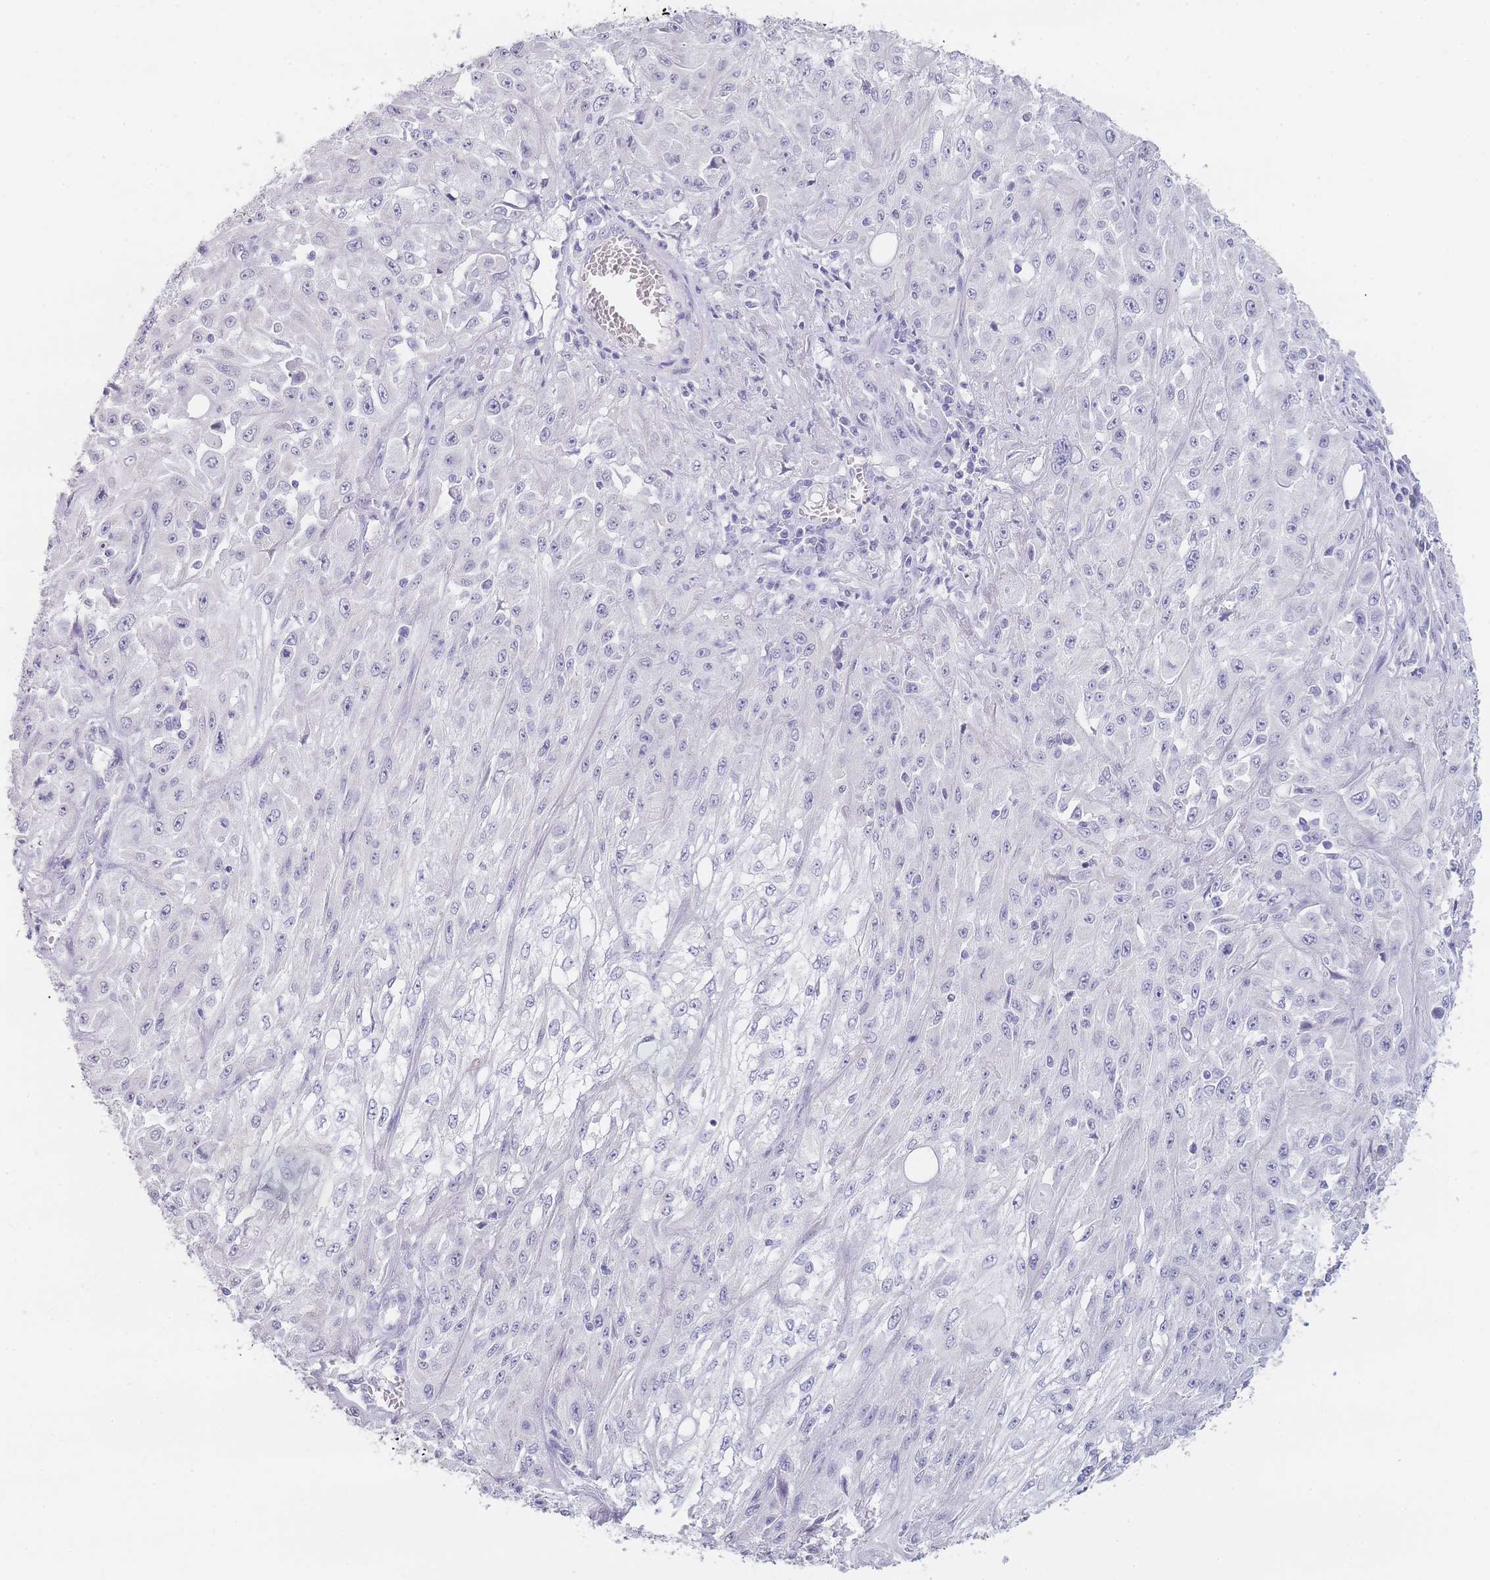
{"staining": {"intensity": "negative", "quantity": "none", "location": "none"}, "tissue": "skin cancer", "cell_type": "Tumor cells", "image_type": "cancer", "snomed": [{"axis": "morphology", "description": "Squamous cell carcinoma, NOS"}, {"axis": "morphology", "description": "Squamous cell carcinoma, metastatic, NOS"}, {"axis": "topography", "description": "Skin"}, {"axis": "topography", "description": "Lymph node"}], "caption": "An IHC histopathology image of skin cancer (metastatic squamous cell carcinoma) is shown. There is no staining in tumor cells of skin cancer (metastatic squamous cell carcinoma).", "gene": "INS", "patient": {"sex": "male", "age": 75}}